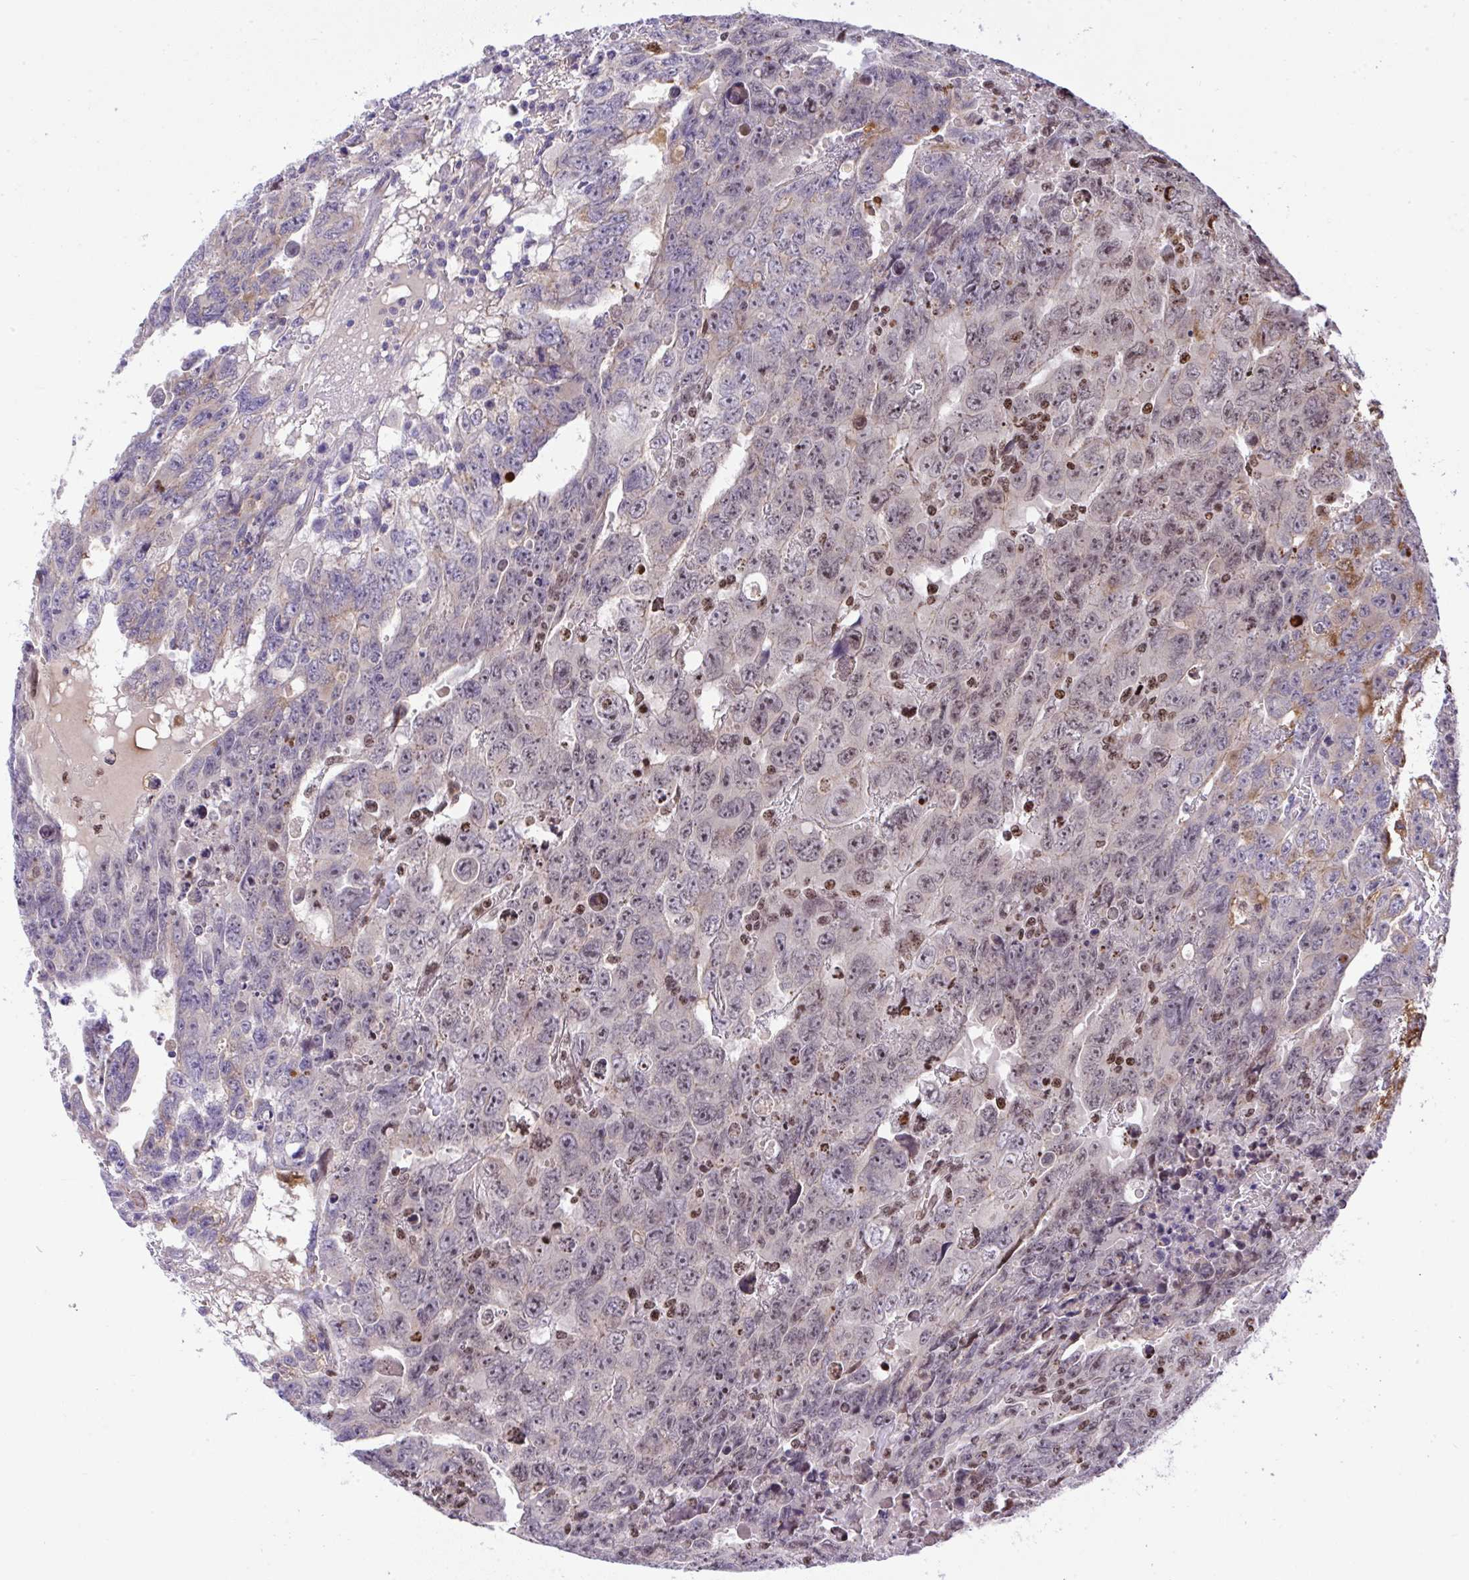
{"staining": {"intensity": "moderate", "quantity": "25%-75%", "location": "cytoplasmic/membranous,nuclear"}, "tissue": "testis cancer", "cell_type": "Tumor cells", "image_type": "cancer", "snomed": [{"axis": "morphology", "description": "Carcinoma, Embryonal, NOS"}, {"axis": "topography", "description": "Testis"}], "caption": "Tumor cells show medium levels of moderate cytoplasmic/membranous and nuclear positivity in approximately 25%-75% of cells in human testis embryonal carcinoma. Using DAB (3,3'-diaminobenzidine) (brown) and hematoxylin (blue) stains, captured at high magnification using brightfield microscopy.", "gene": "CHIA", "patient": {"sex": "male", "age": 24}}